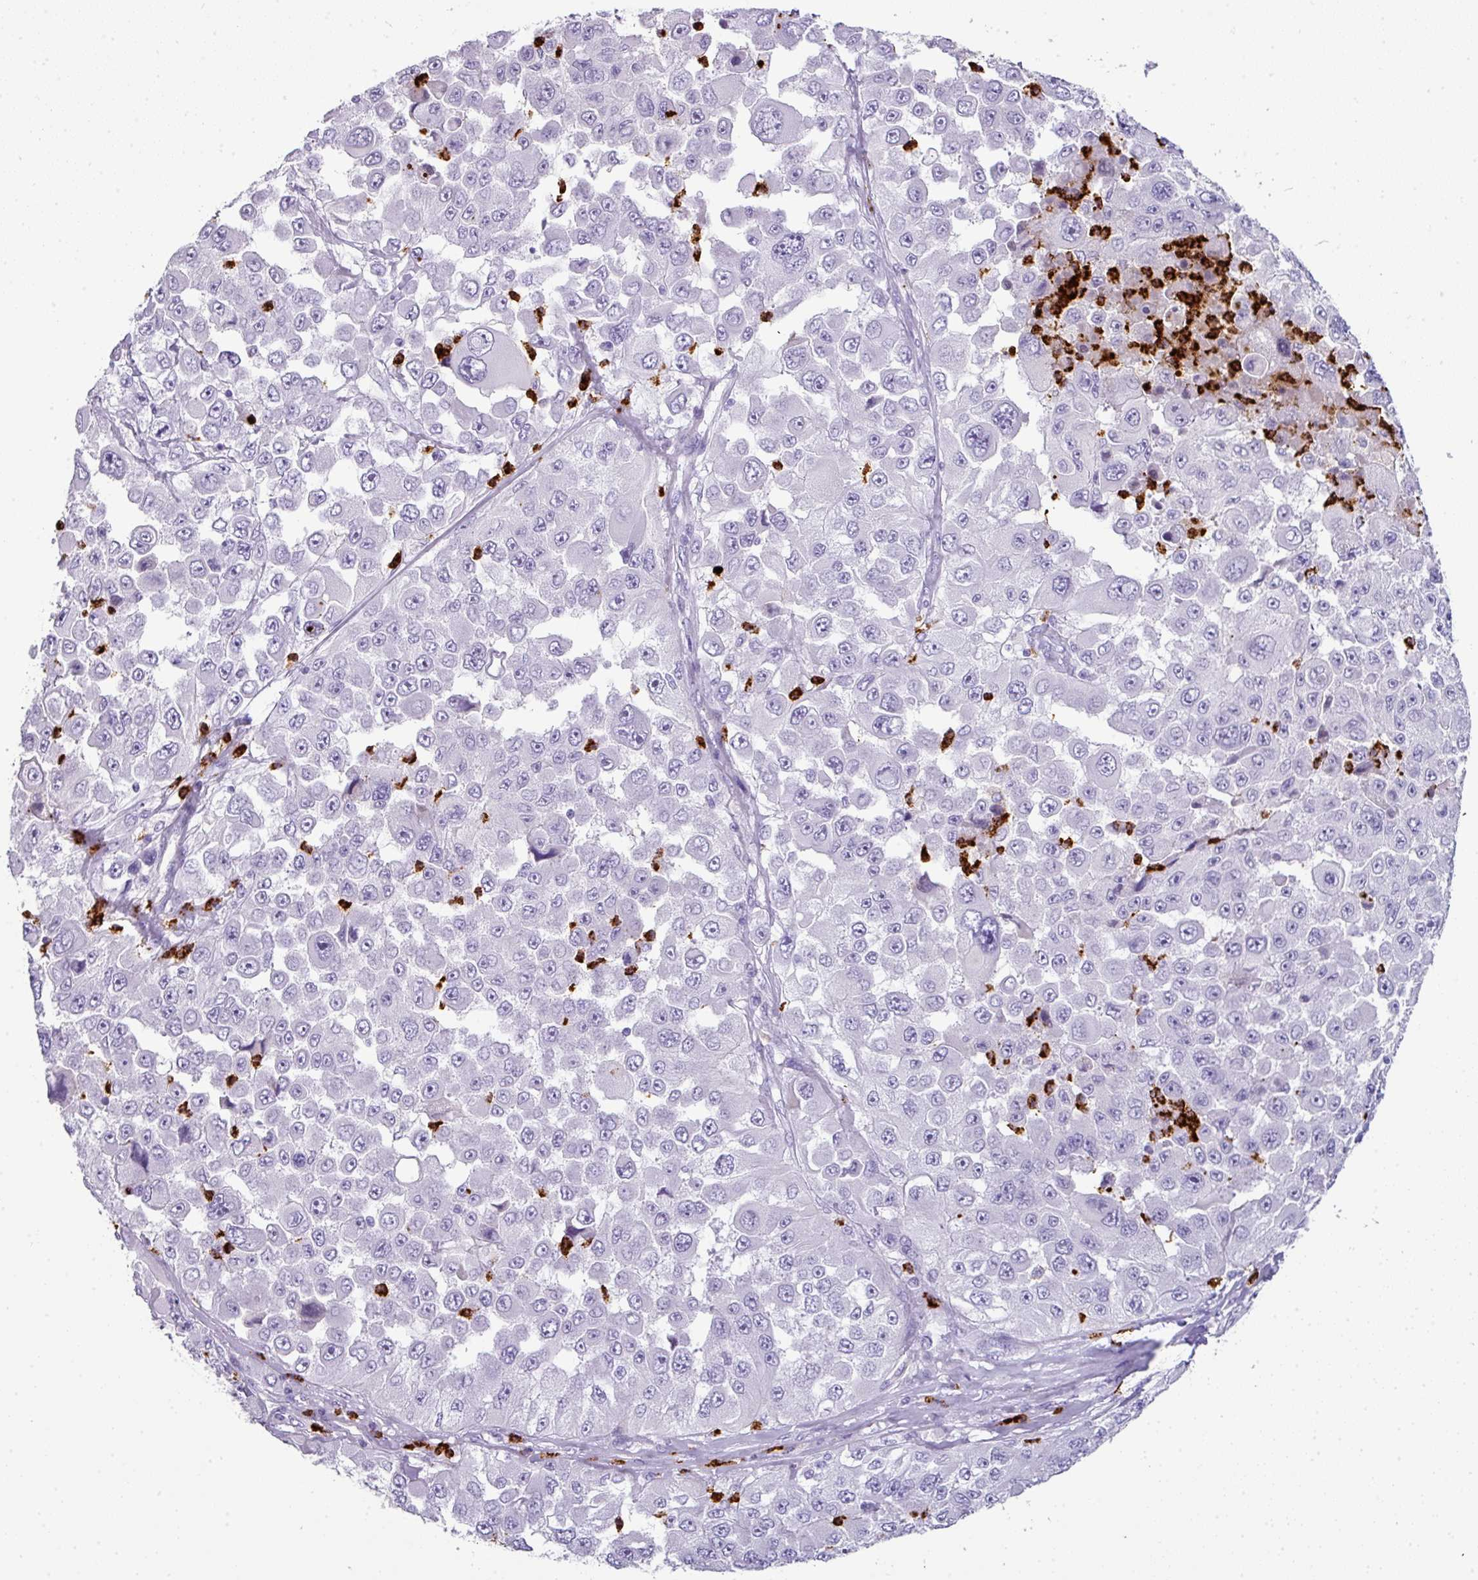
{"staining": {"intensity": "negative", "quantity": "none", "location": "none"}, "tissue": "melanoma", "cell_type": "Tumor cells", "image_type": "cancer", "snomed": [{"axis": "morphology", "description": "Malignant melanoma, Metastatic site"}, {"axis": "topography", "description": "Lymph node"}], "caption": "This micrograph is of melanoma stained with immunohistochemistry to label a protein in brown with the nuclei are counter-stained blue. There is no expression in tumor cells.", "gene": "CTSG", "patient": {"sex": "male", "age": 62}}